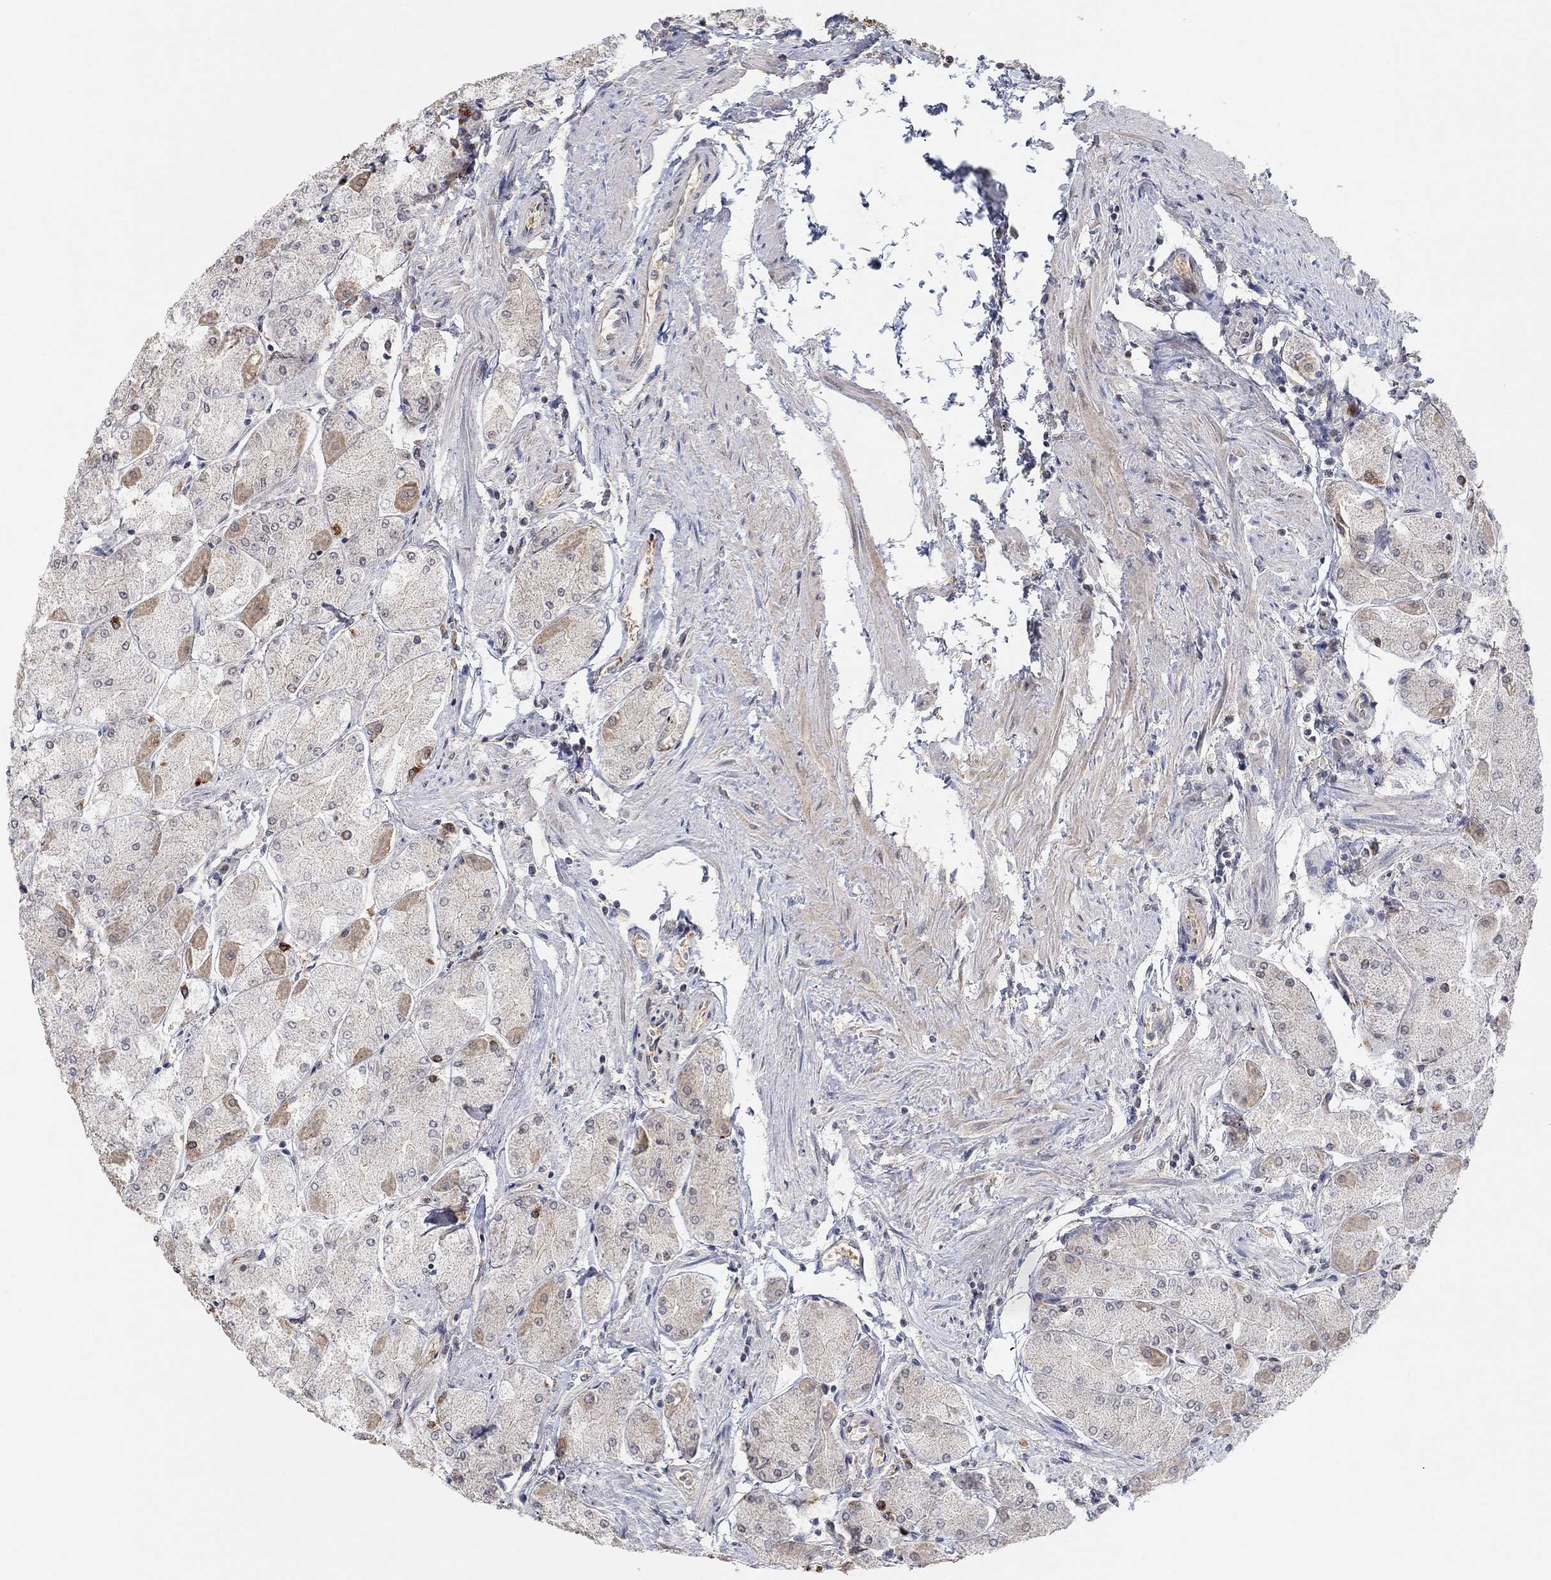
{"staining": {"intensity": "strong", "quantity": "25%-75%", "location": "nuclear"}, "tissue": "stomach", "cell_type": "Glandular cells", "image_type": "normal", "snomed": [{"axis": "morphology", "description": "Normal tissue, NOS"}, {"axis": "topography", "description": "Stomach, upper"}], "caption": "Immunohistochemical staining of benign human stomach shows 25%-75% levels of strong nuclear protein expression in about 25%-75% of glandular cells.", "gene": "THAP8", "patient": {"sex": "male", "age": 60}}